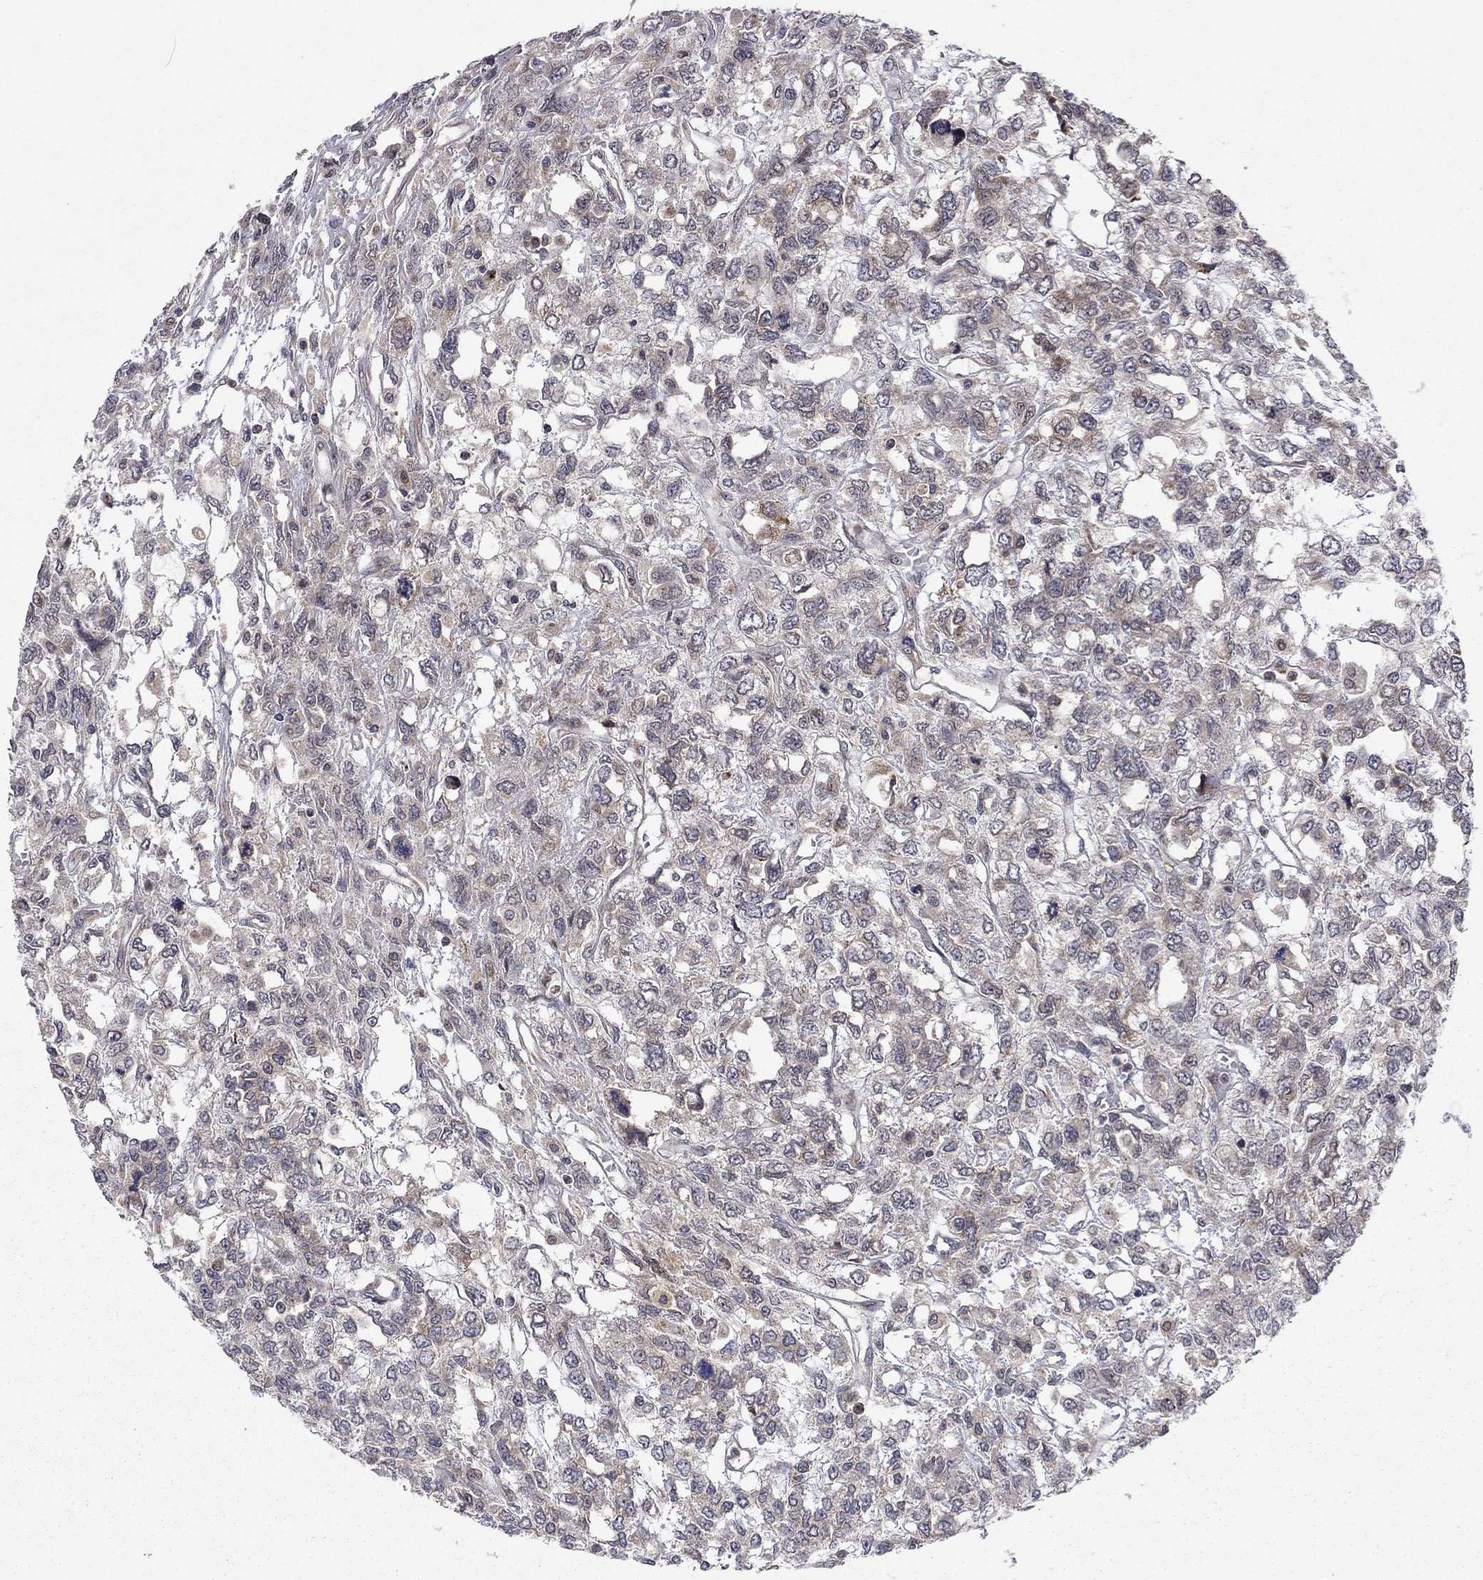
{"staining": {"intensity": "weak", "quantity": "25%-75%", "location": "cytoplasmic/membranous"}, "tissue": "testis cancer", "cell_type": "Tumor cells", "image_type": "cancer", "snomed": [{"axis": "morphology", "description": "Seminoma, NOS"}, {"axis": "topography", "description": "Testis"}], "caption": "Testis cancer was stained to show a protein in brown. There is low levels of weak cytoplasmic/membranous positivity in about 25%-75% of tumor cells.", "gene": "IDS", "patient": {"sex": "male", "age": 52}}